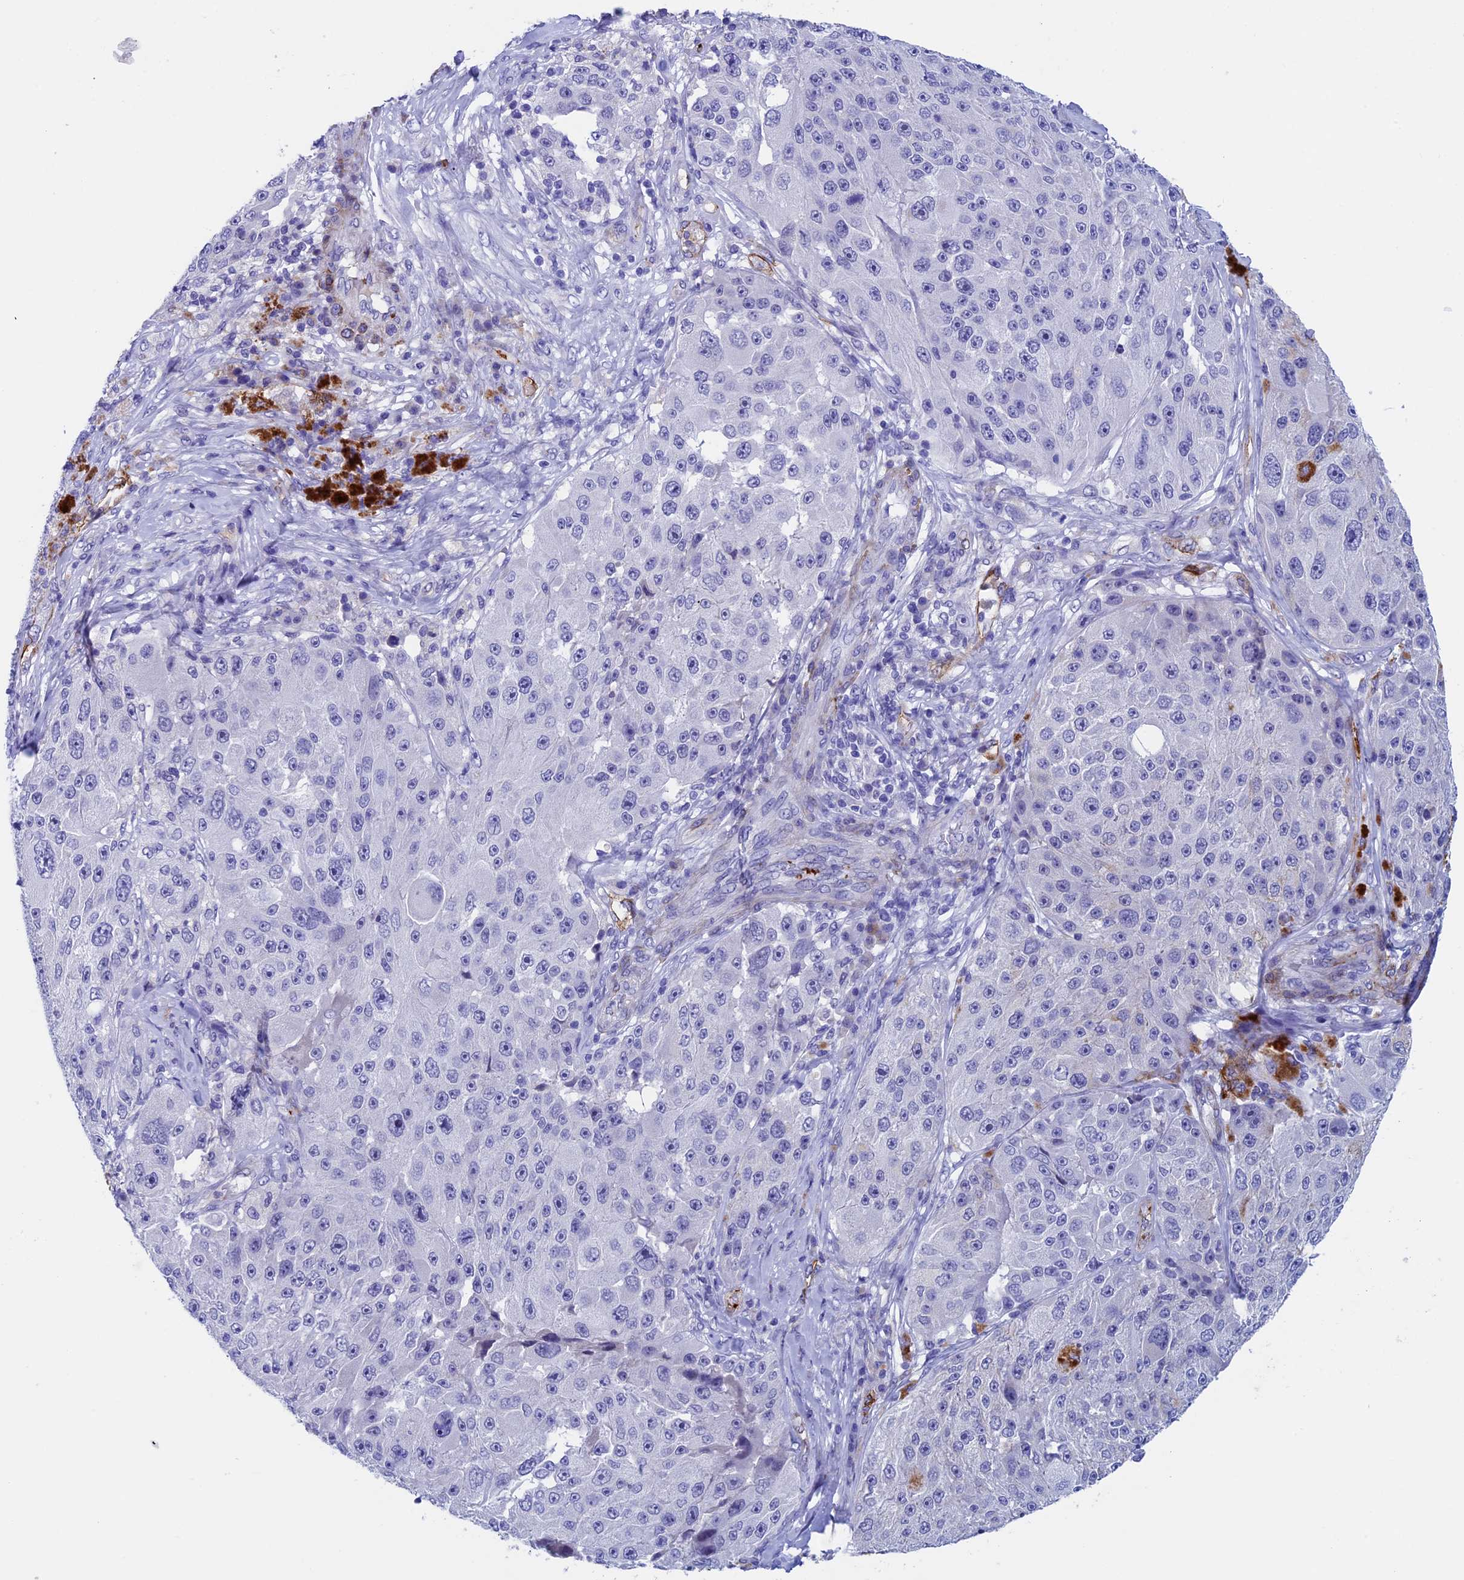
{"staining": {"intensity": "negative", "quantity": "none", "location": "none"}, "tissue": "melanoma", "cell_type": "Tumor cells", "image_type": "cancer", "snomed": [{"axis": "morphology", "description": "Malignant melanoma, Metastatic site"}, {"axis": "topography", "description": "Lymph node"}], "caption": "Immunohistochemistry of human melanoma displays no expression in tumor cells. Nuclei are stained in blue.", "gene": "INSYN1", "patient": {"sex": "male", "age": 62}}